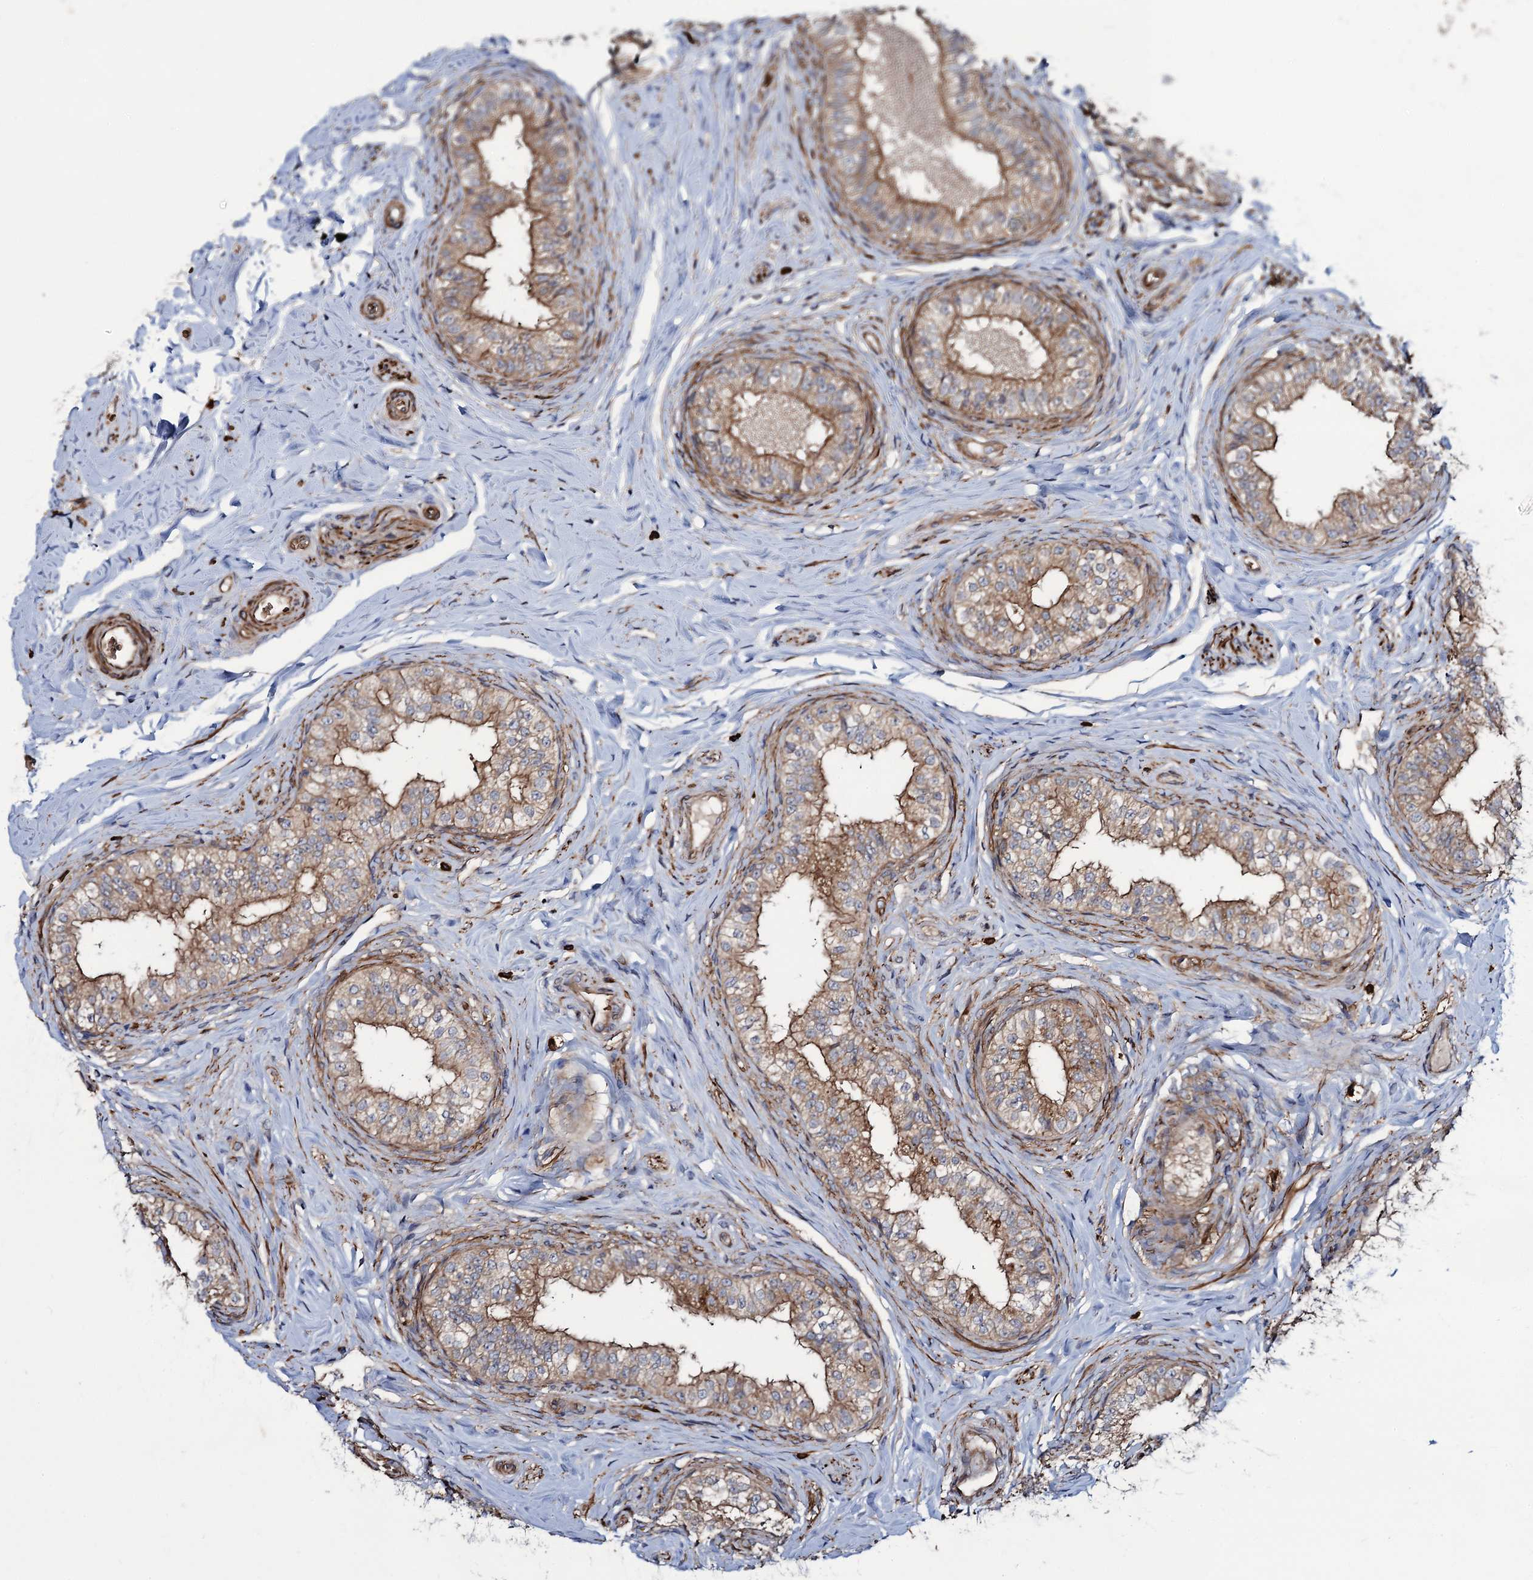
{"staining": {"intensity": "moderate", "quantity": "25%-75%", "location": "cytoplasmic/membranous"}, "tissue": "epididymis", "cell_type": "Glandular cells", "image_type": "normal", "snomed": [{"axis": "morphology", "description": "Normal tissue, NOS"}, {"axis": "topography", "description": "Epididymis"}], "caption": "Epididymis stained for a protein (brown) displays moderate cytoplasmic/membranous positive expression in about 25%-75% of glandular cells.", "gene": "KXD1", "patient": {"sex": "male", "age": 49}}